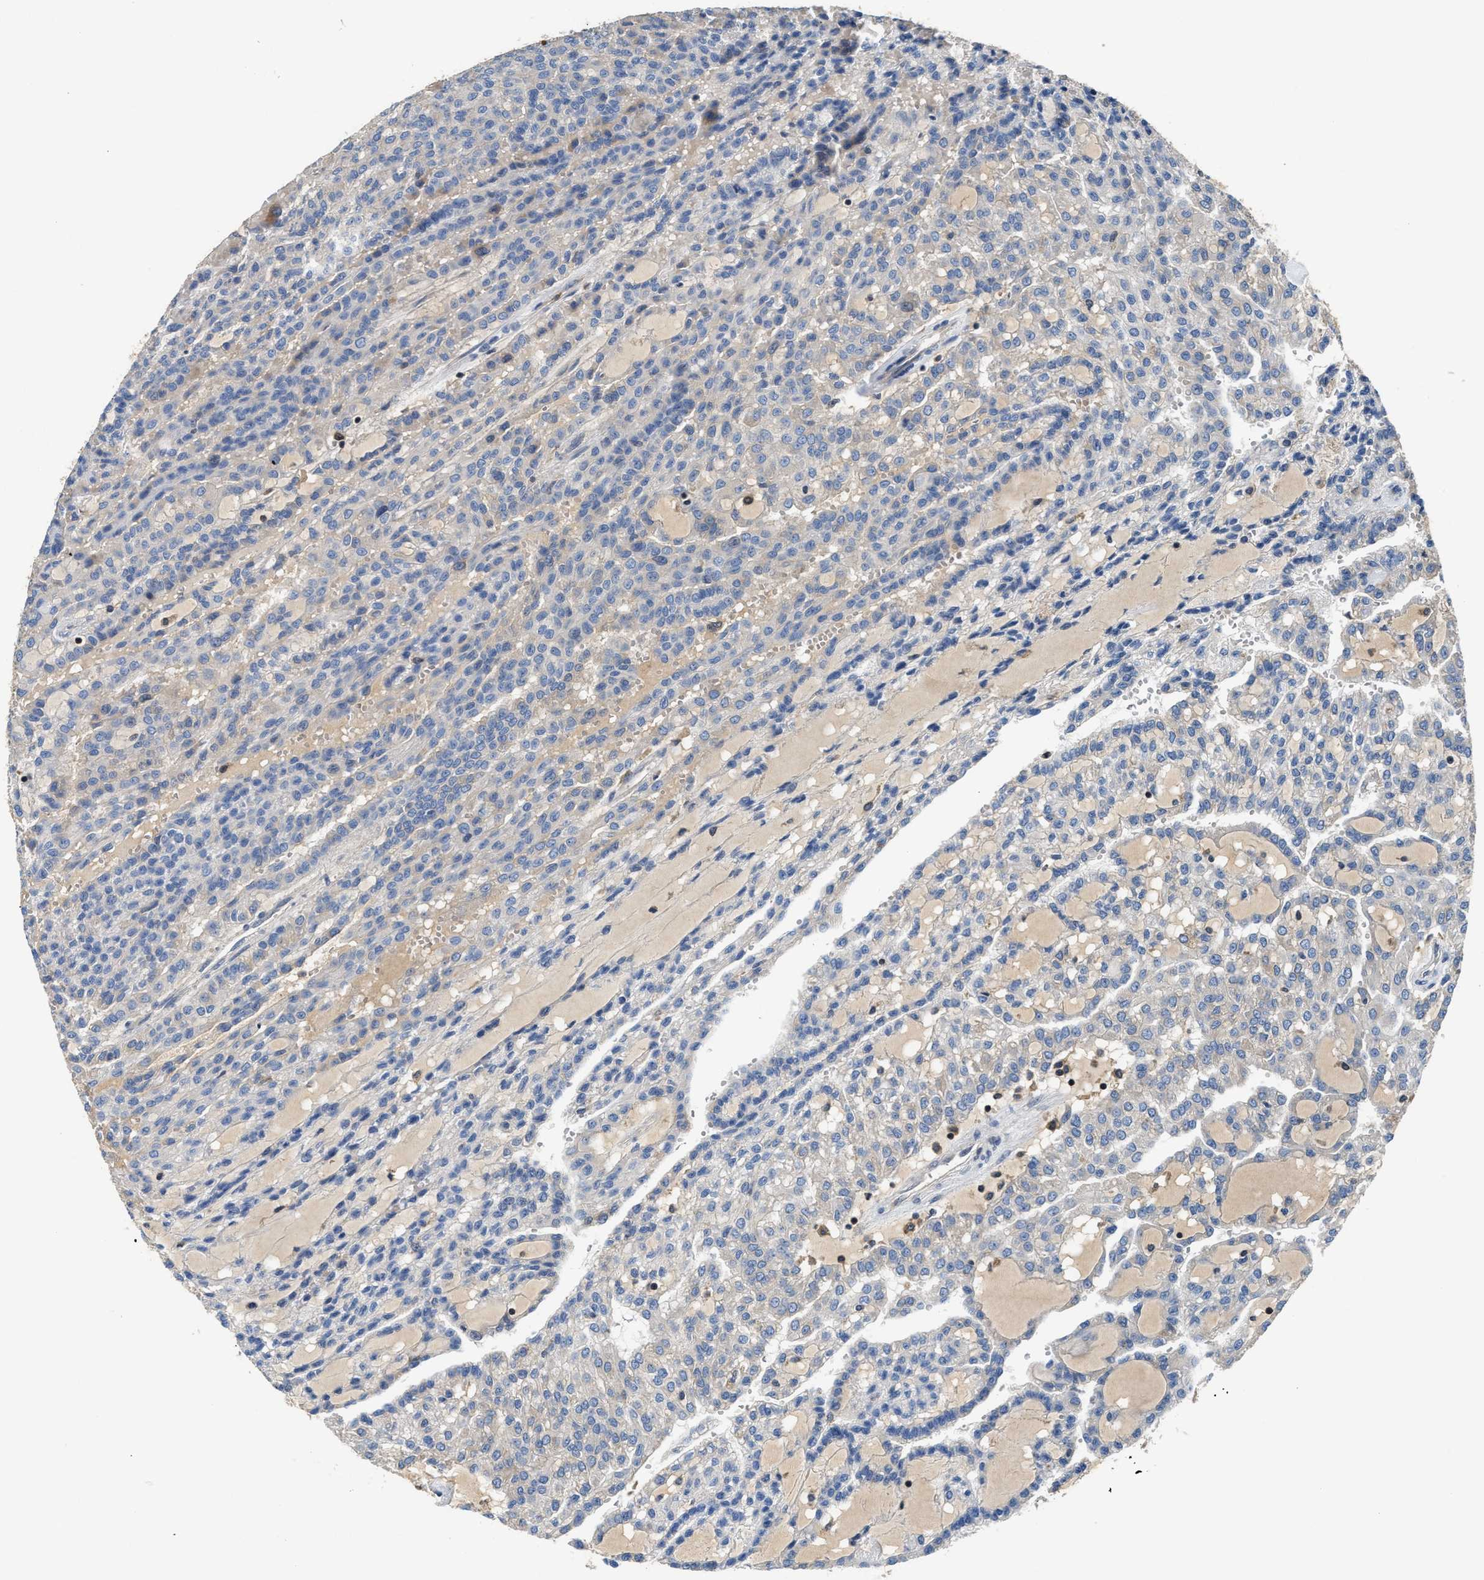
{"staining": {"intensity": "negative", "quantity": "none", "location": "none"}, "tissue": "renal cancer", "cell_type": "Tumor cells", "image_type": "cancer", "snomed": [{"axis": "morphology", "description": "Adenocarcinoma, NOS"}, {"axis": "topography", "description": "Kidney"}], "caption": "Tumor cells show no significant expression in renal cancer (adenocarcinoma).", "gene": "OSTF1", "patient": {"sex": "male", "age": 63}}